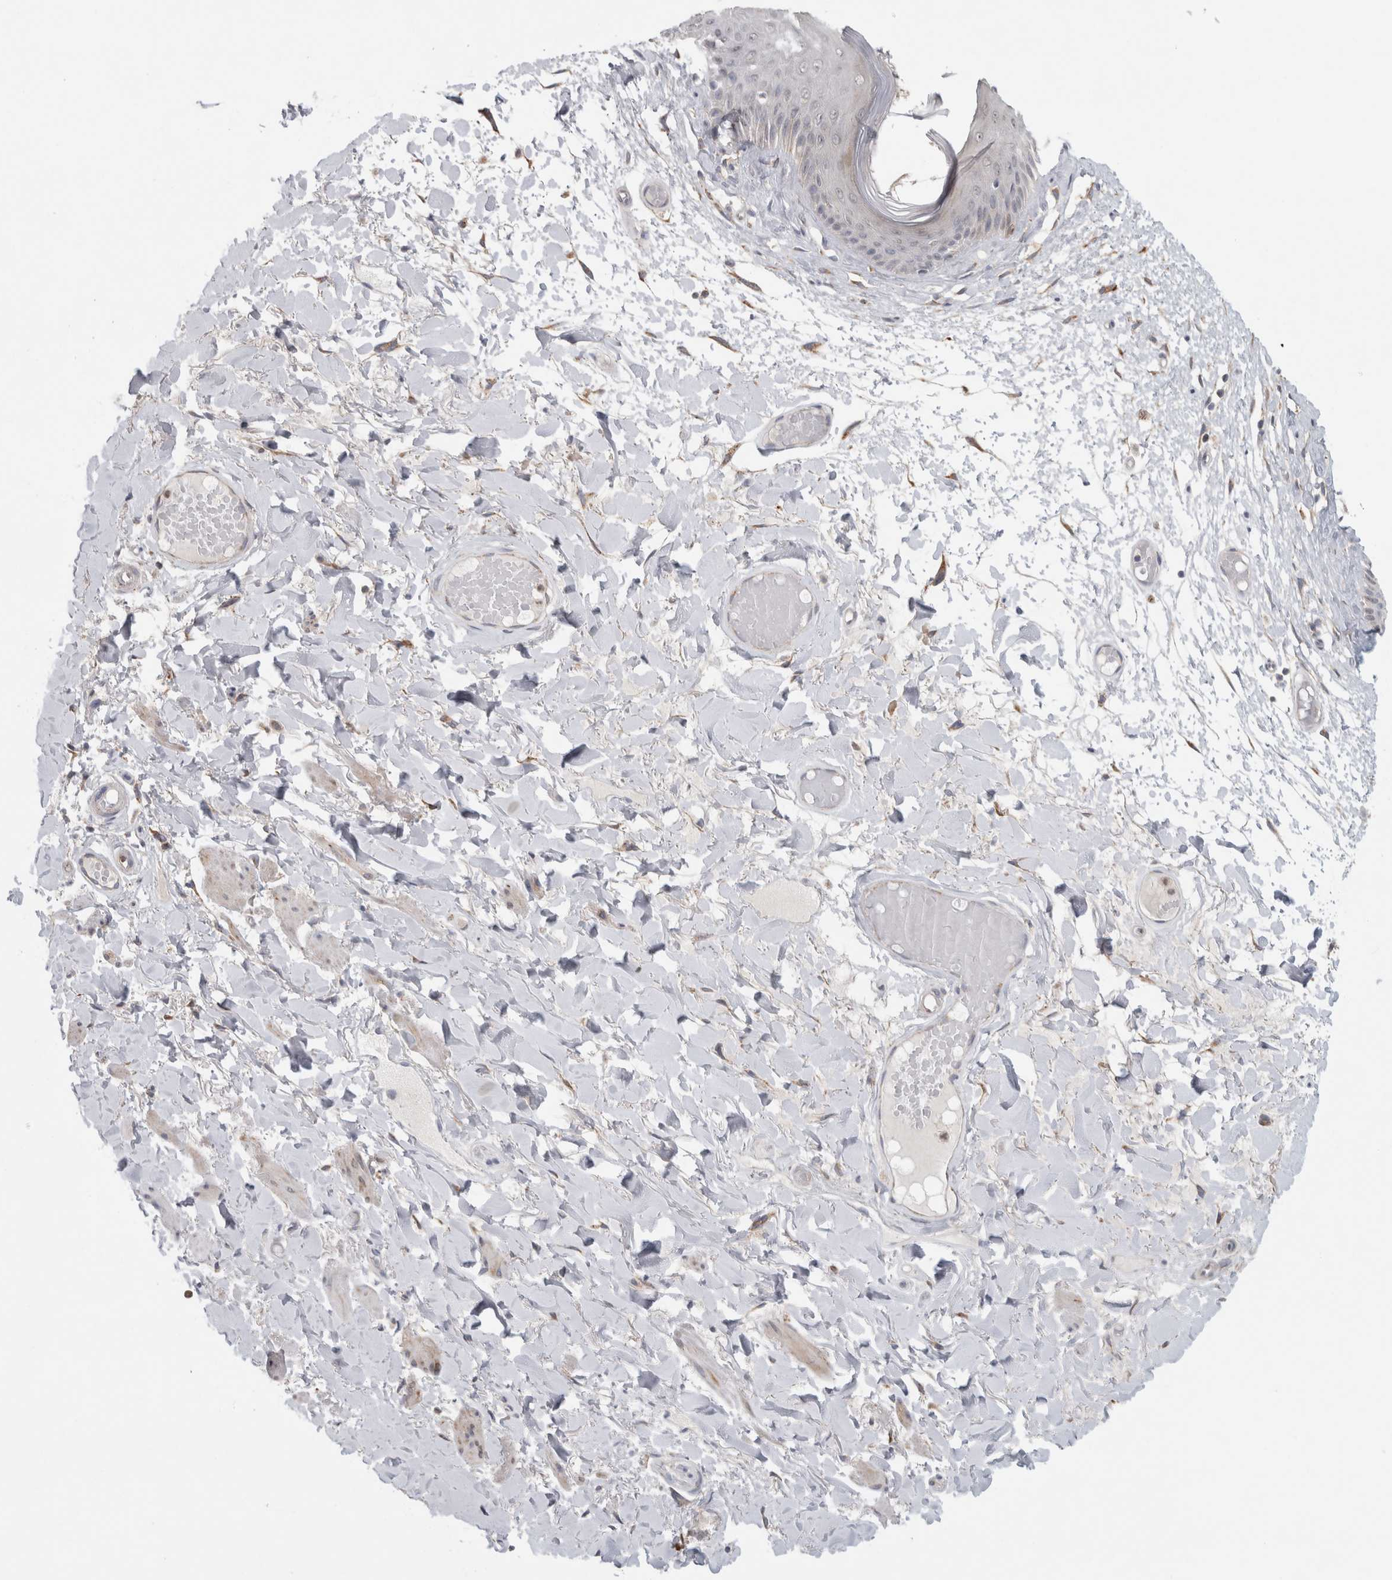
{"staining": {"intensity": "moderate", "quantity": "<25%", "location": "cytoplasmic/membranous"}, "tissue": "skin", "cell_type": "Epidermal cells", "image_type": "normal", "snomed": [{"axis": "morphology", "description": "Normal tissue, NOS"}, {"axis": "topography", "description": "Vulva"}], "caption": "Benign skin reveals moderate cytoplasmic/membranous expression in about <25% of epidermal cells Immunohistochemistry (ihc) stains the protein of interest in brown and the nuclei are stained blue..", "gene": "RAB18", "patient": {"sex": "female", "age": 73}}